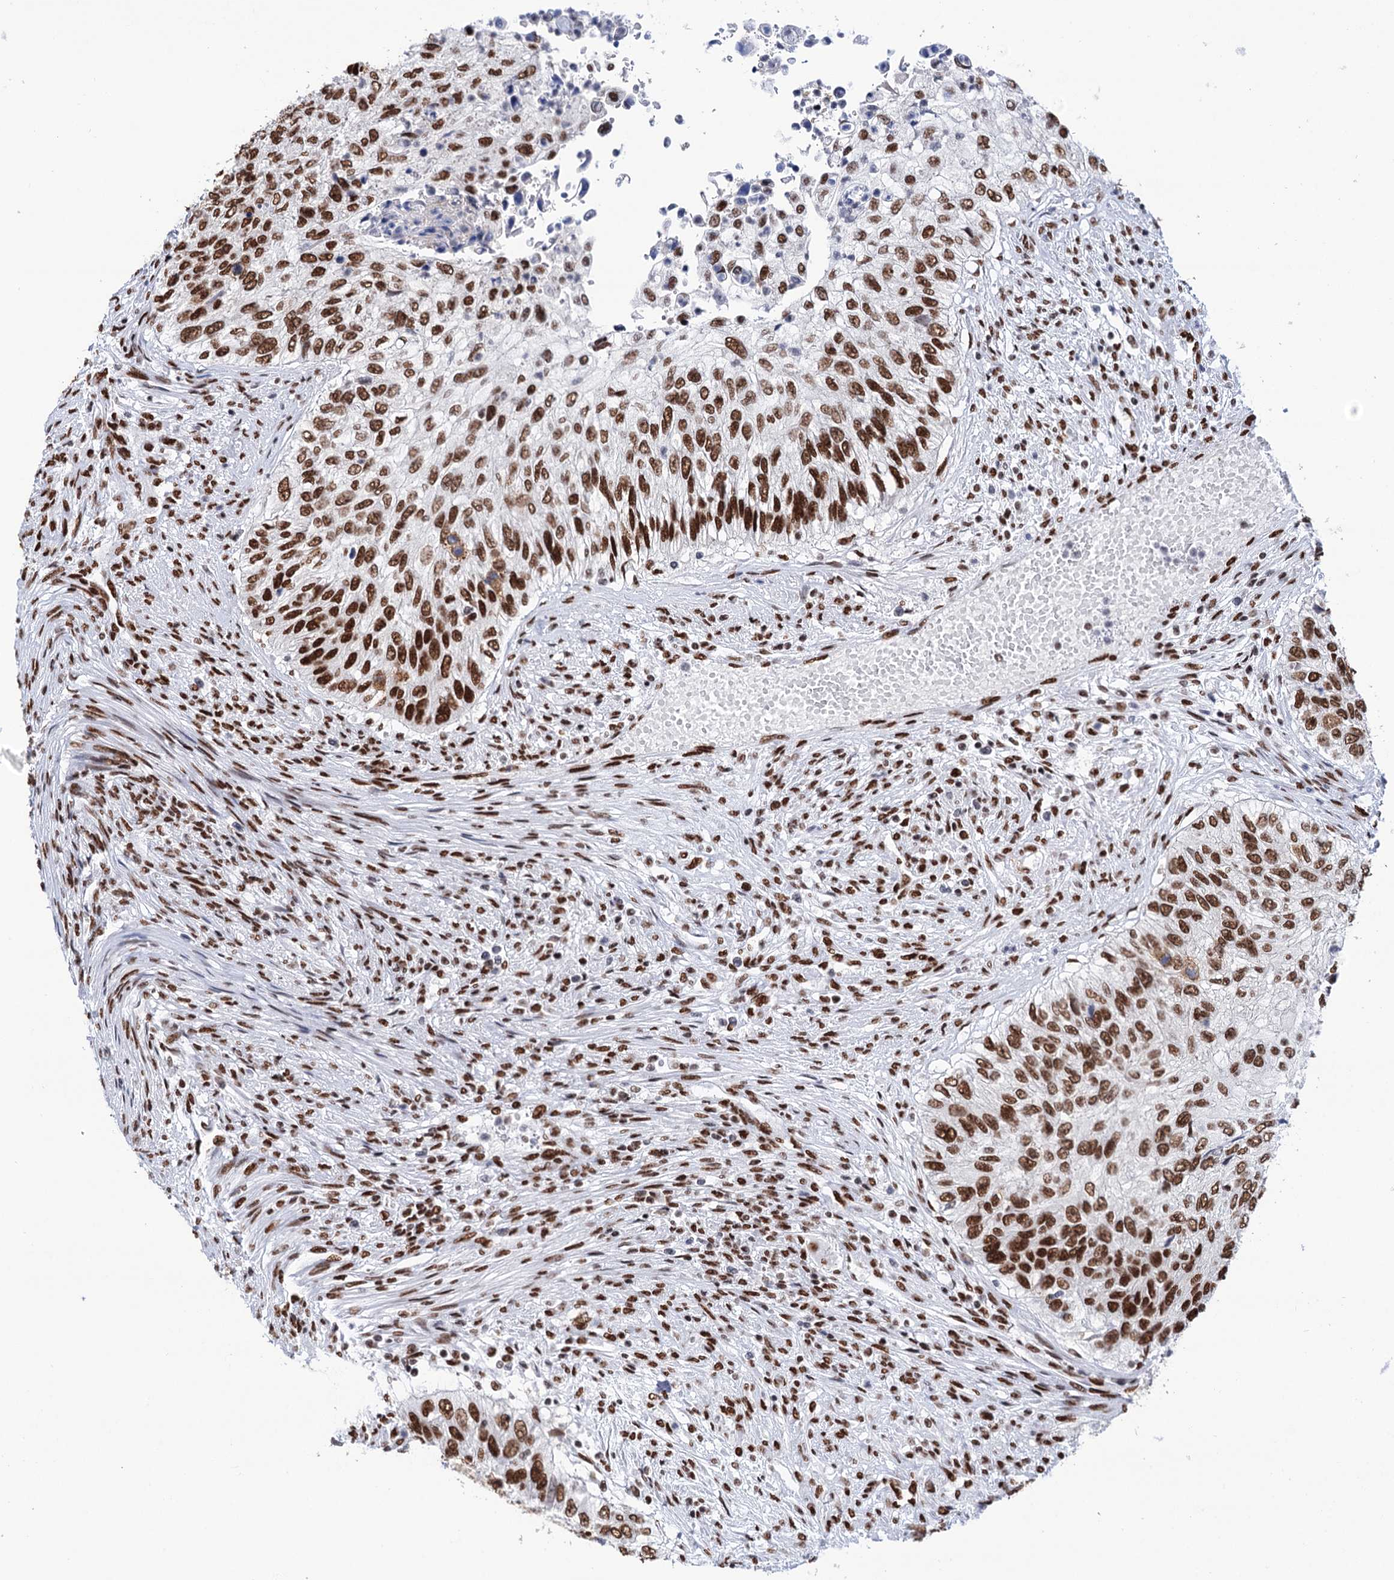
{"staining": {"intensity": "strong", "quantity": ">75%", "location": "nuclear"}, "tissue": "urothelial cancer", "cell_type": "Tumor cells", "image_type": "cancer", "snomed": [{"axis": "morphology", "description": "Urothelial carcinoma, High grade"}, {"axis": "topography", "description": "Urinary bladder"}], "caption": "Urothelial cancer was stained to show a protein in brown. There is high levels of strong nuclear staining in approximately >75% of tumor cells.", "gene": "MATR3", "patient": {"sex": "female", "age": 60}}